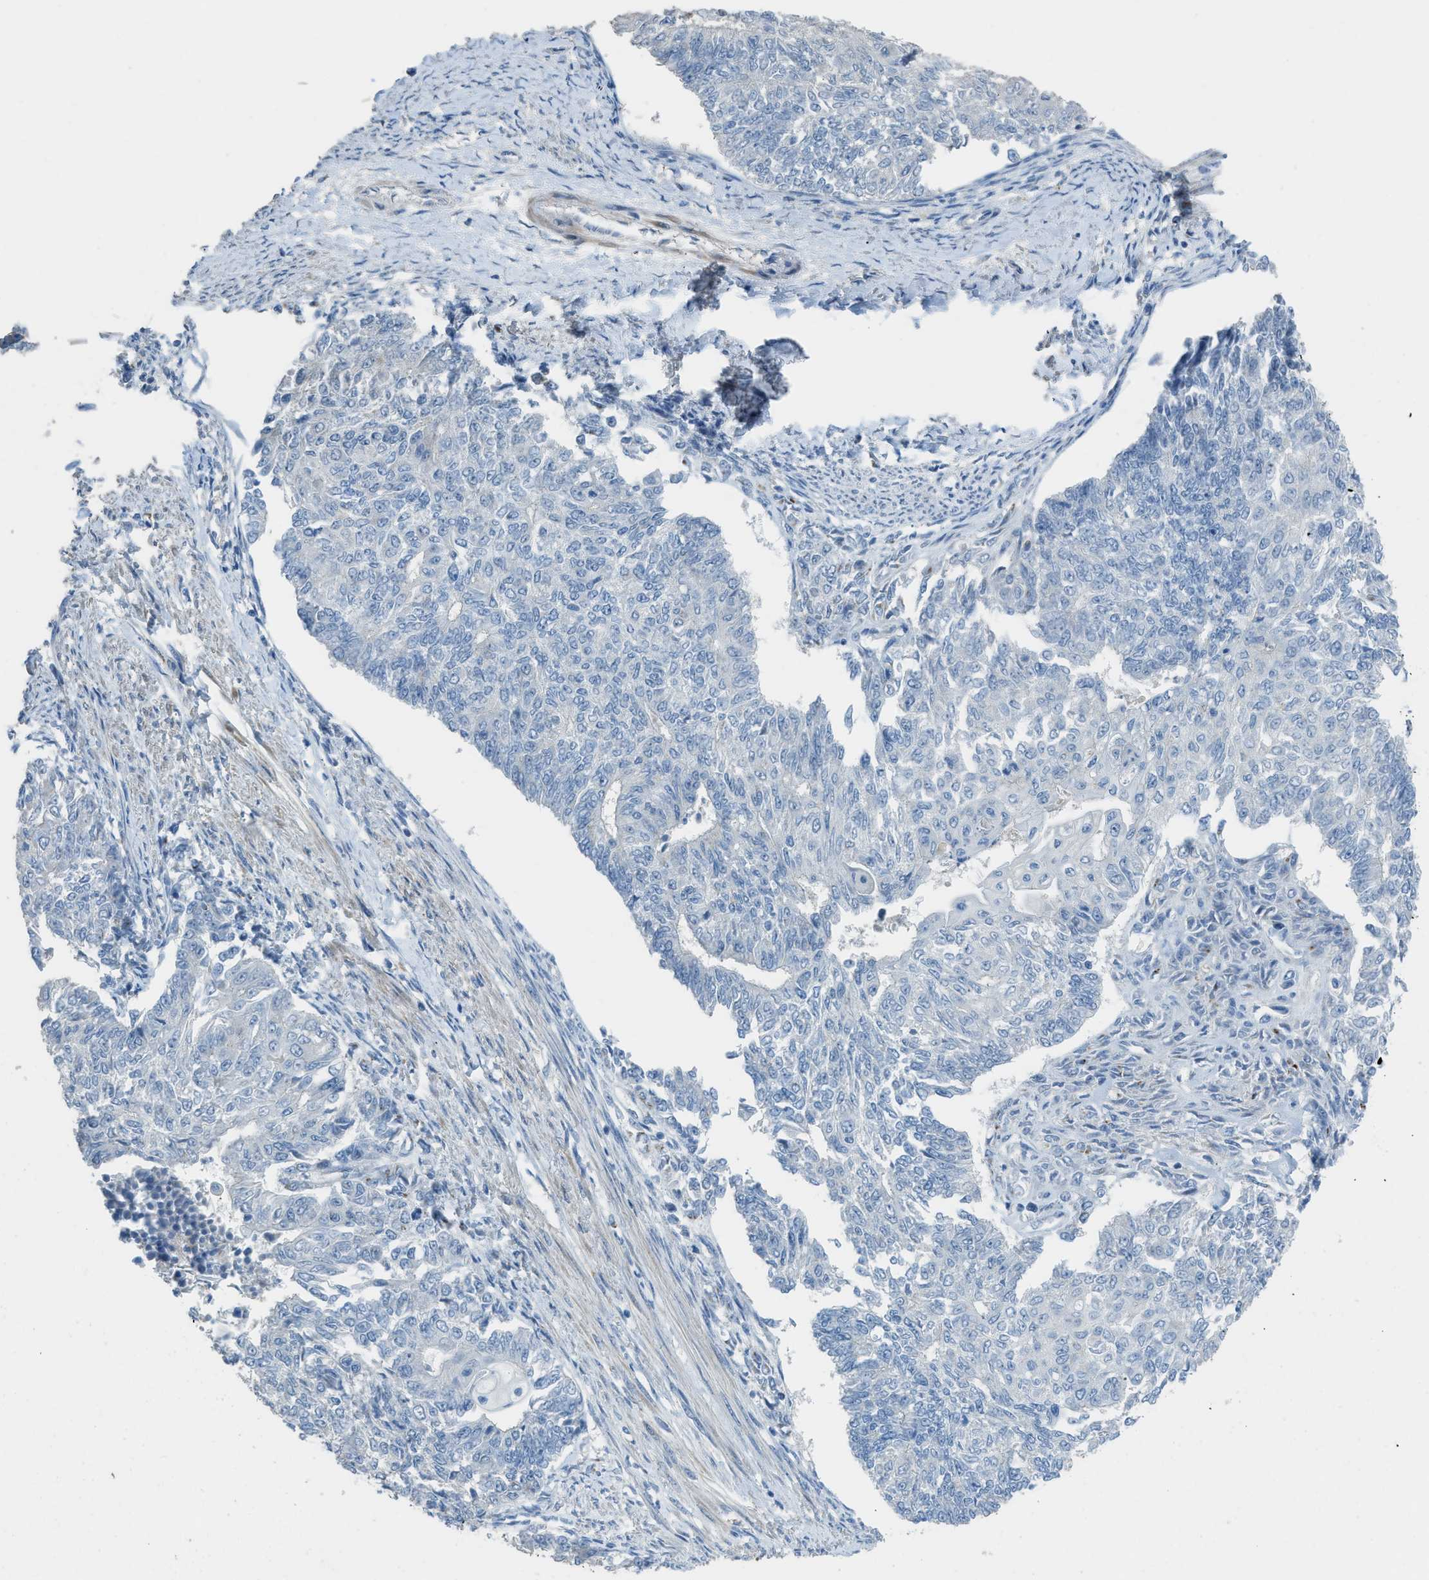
{"staining": {"intensity": "negative", "quantity": "none", "location": "none"}, "tissue": "endometrial cancer", "cell_type": "Tumor cells", "image_type": "cancer", "snomed": [{"axis": "morphology", "description": "Adenocarcinoma, NOS"}, {"axis": "topography", "description": "Endometrium"}], "caption": "This is an immunohistochemistry photomicrograph of human endometrial cancer. There is no staining in tumor cells.", "gene": "TIMD4", "patient": {"sex": "female", "age": 32}}